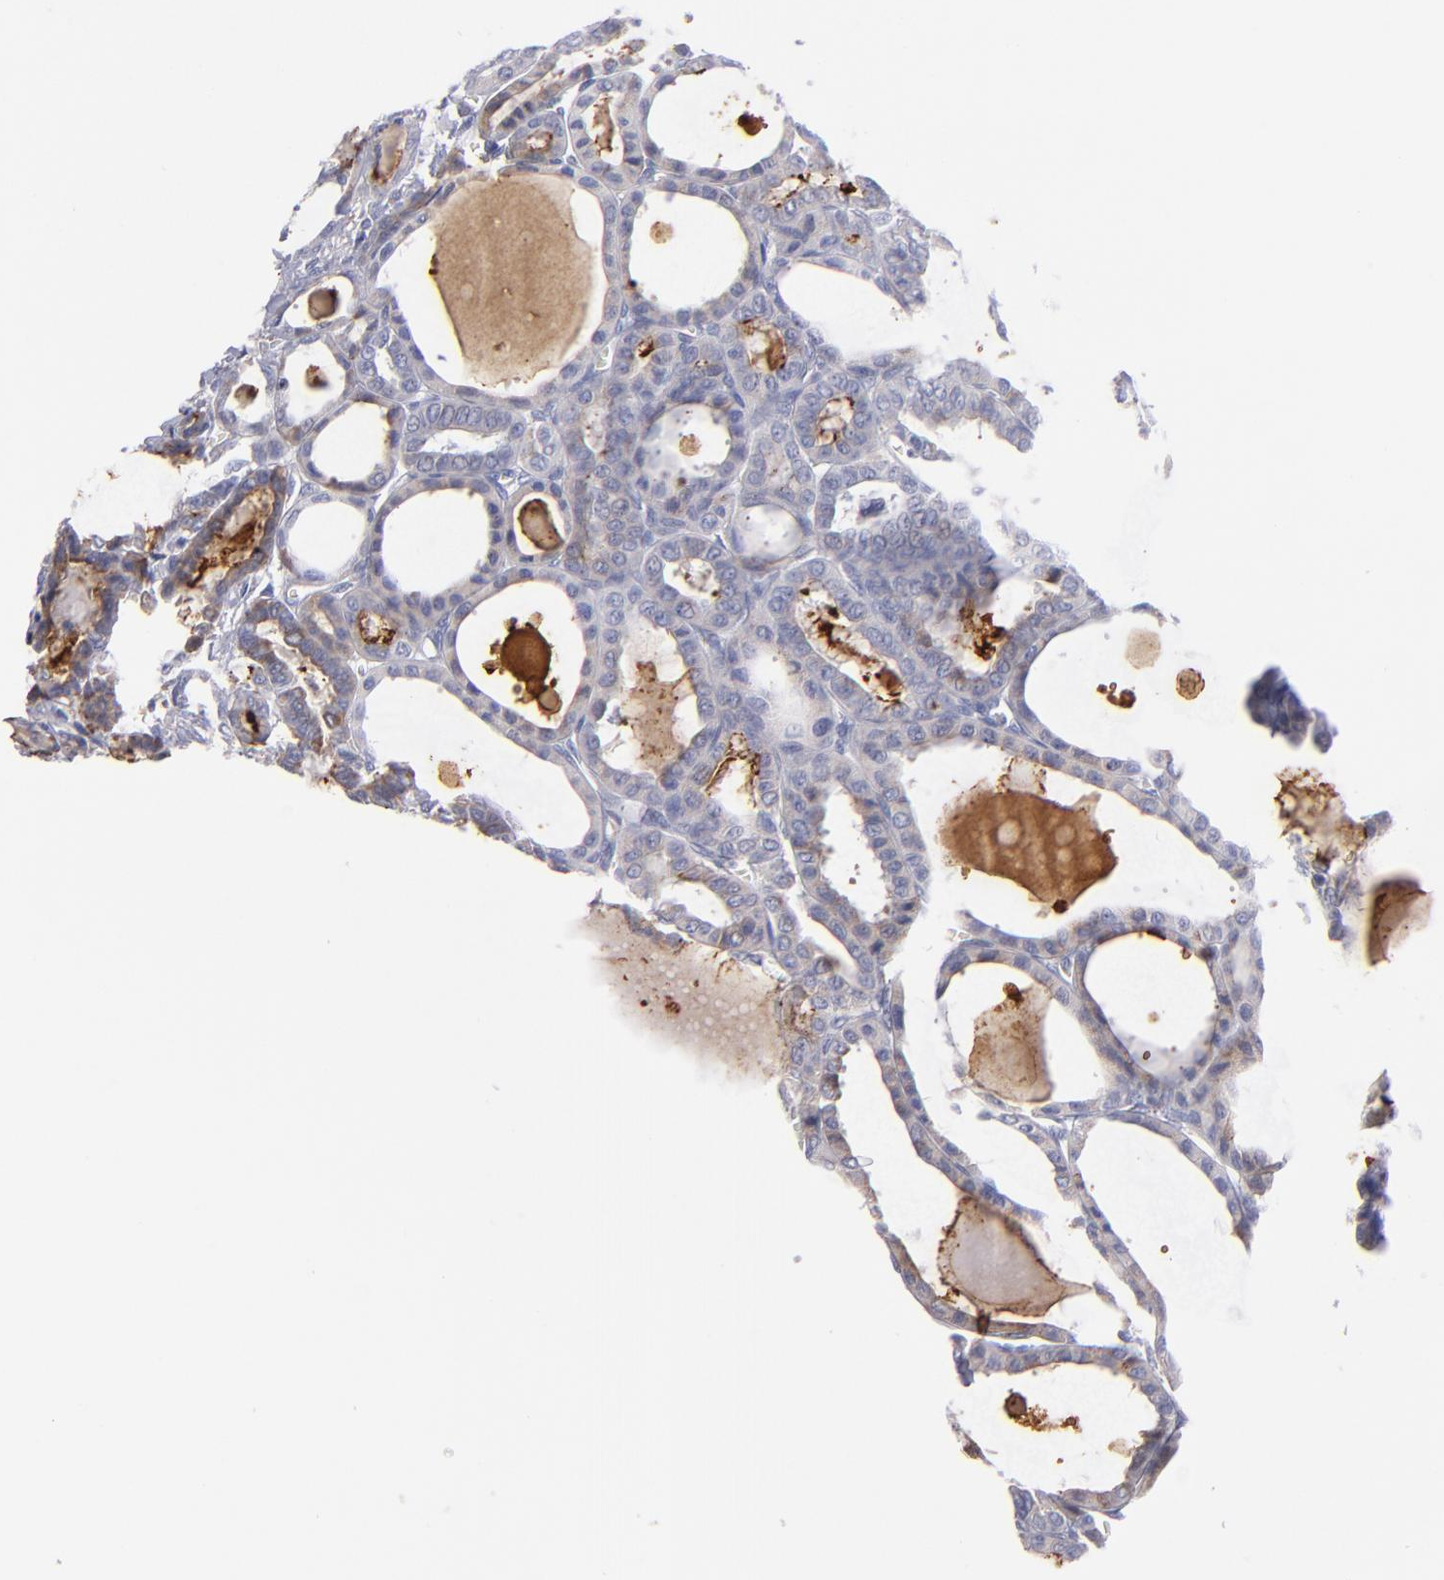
{"staining": {"intensity": "weak", "quantity": "25%-75%", "location": "cytoplasmic/membranous"}, "tissue": "thyroid cancer", "cell_type": "Tumor cells", "image_type": "cancer", "snomed": [{"axis": "morphology", "description": "Carcinoma, NOS"}, {"axis": "topography", "description": "Thyroid gland"}], "caption": "IHC photomicrograph of neoplastic tissue: thyroid cancer (carcinoma) stained using immunohistochemistry displays low levels of weak protein expression localized specifically in the cytoplasmic/membranous of tumor cells, appearing as a cytoplasmic/membranous brown color.", "gene": "MFGE8", "patient": {"sex": "female", "age": 91}}